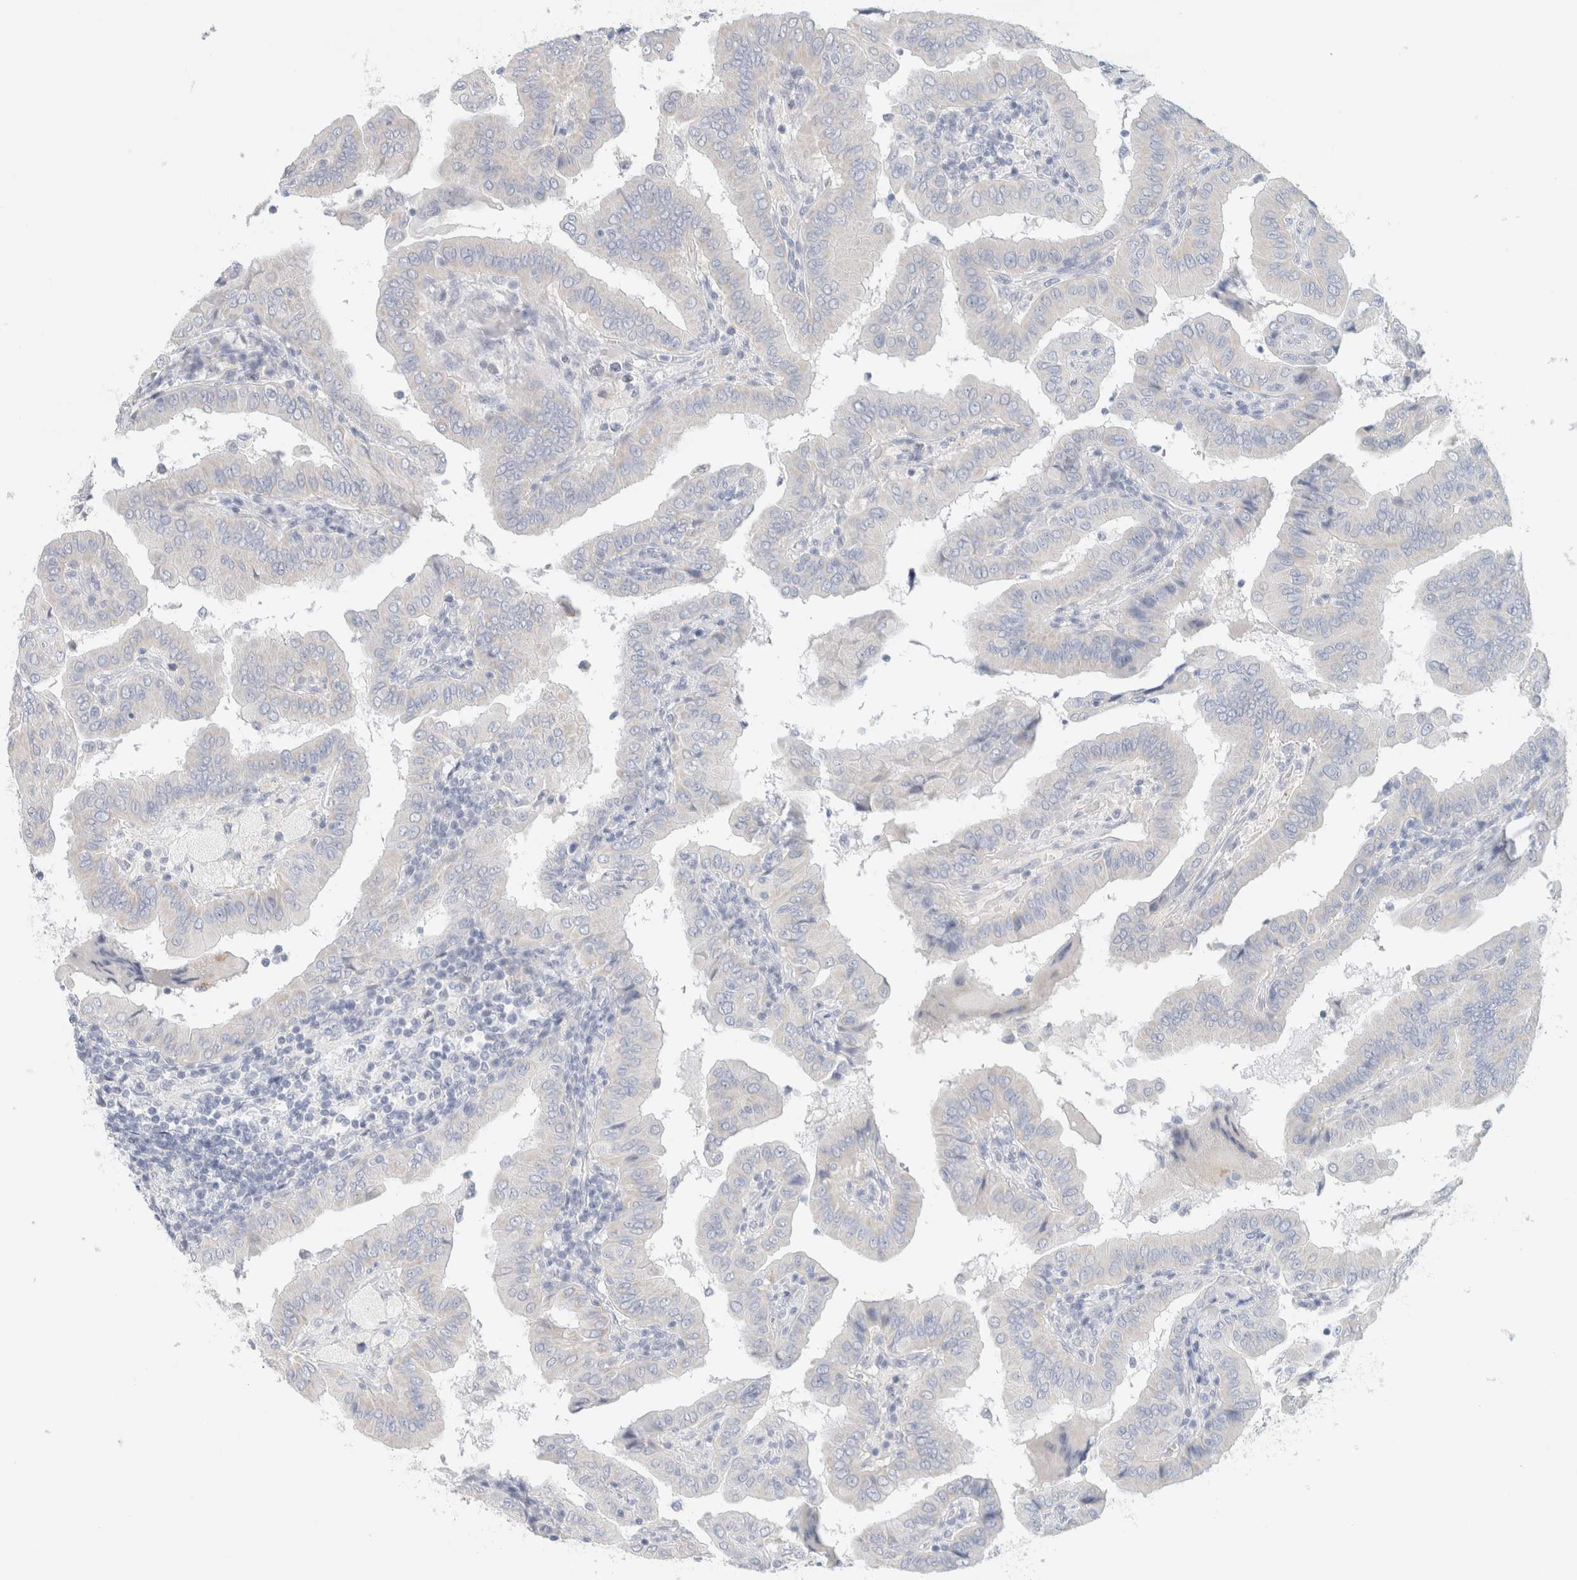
{"staining": {"intensity": "negative", "quantity": "none", "location": "none"}, "tissue": "thyroid cancer", "cell_type": "Tumor cells", "image_type": "cancer", "snomed": [{"axis": "morphology", "description": "Papillary adenocarcinoma, NOS"}, {"axis": "topography", "description": "Thyroid gland"}], "caption": "An IHC micrograph of thyroid cancer is shown. There is no staining in tumor cells of thyroid cancer.", "gene": "HEXD", "patient": {"sex": "male", "age": 33}}